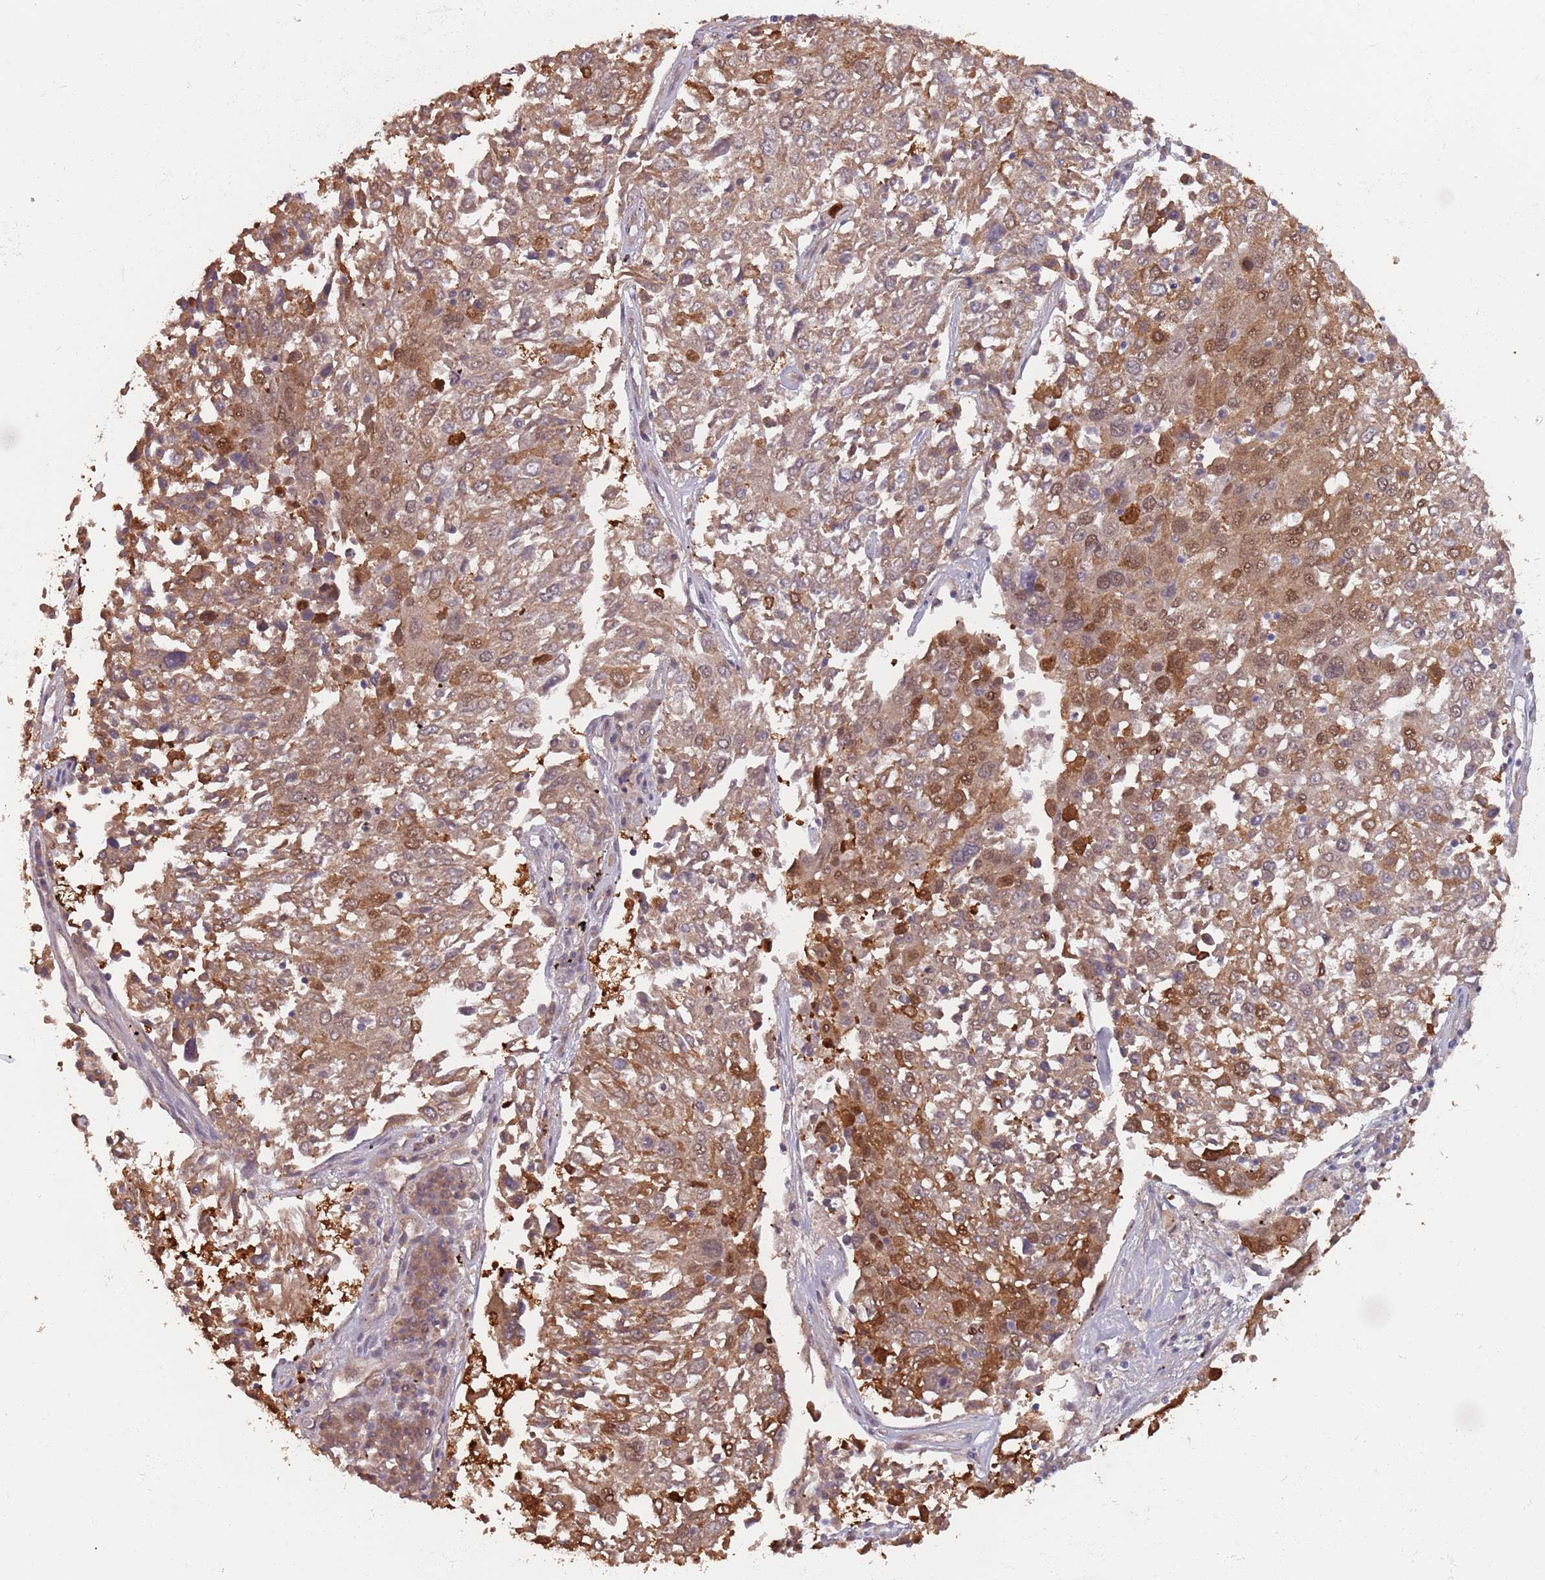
{"staining": {"intensity": "moderate", "quantity": ">75%", "location": "cytoplasmic/membranous,nuclear"}, "tissue": "lung cancer", "cell_type": "Tumor cells", "image_type": "cancer", "snomed": [{"axis": "morphology", "description": "Squamous cell carcinoma, NOS"}, {"axis": "topography", "description": "Lung"}], "caption": "Brown immunohistochemical staining in human lung cancer shows moderate cytoplasmic/membranous and nuclear staining in about >75% of tumor cells. (DAB = brown stain, brightfield microscopy at high magnification).", "gene": "ZBTB5", "patient": {"sex": "male", "age": 65}}